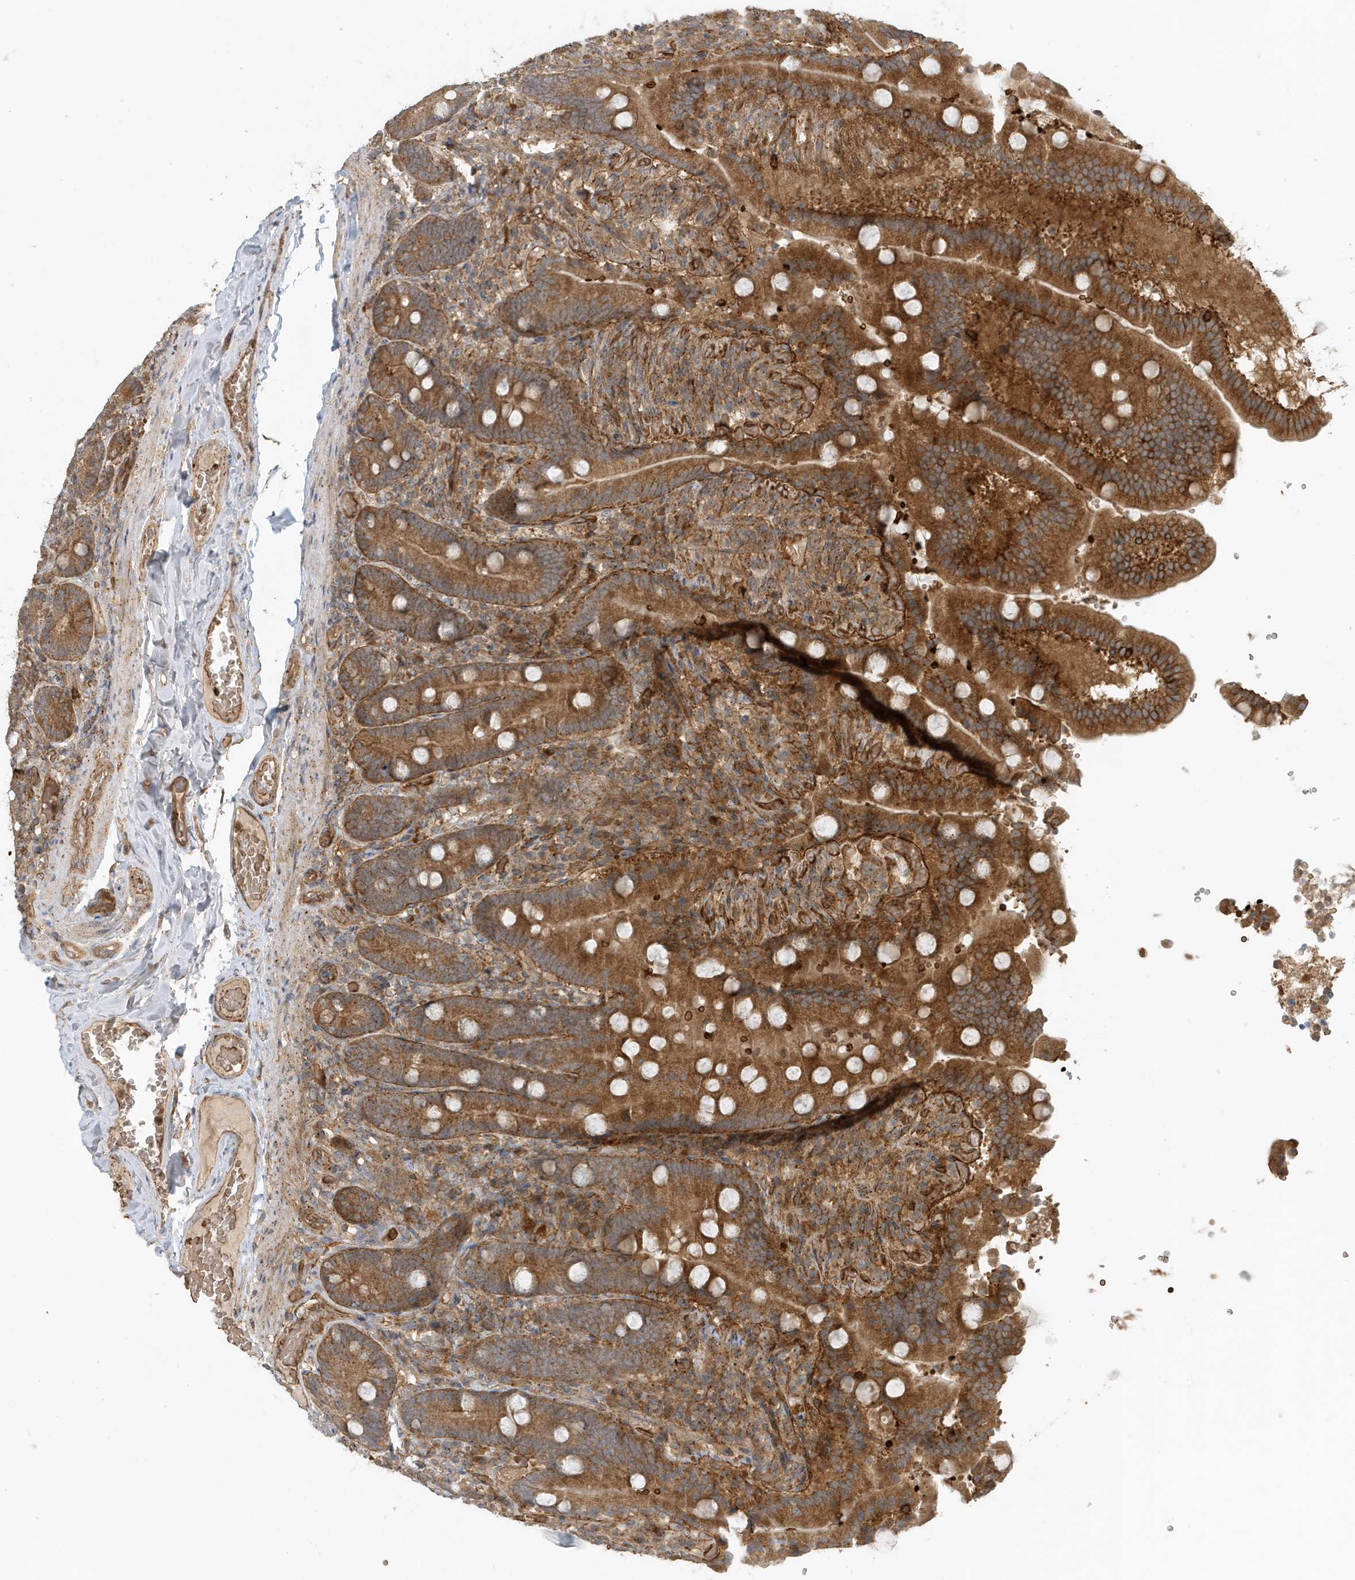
{"staining": {"intensity": "strong", "quantity": ">75%", "location": "cytoplasmic/membranous"}, "tissue": "duodenum", "cell_type": "Glandular cells", "image_type": "normal", "snomed": [{"axis": "morphology", "description": "Normal tissue, NOS"}, {"axis": "topography", "description": "Duodenum"}], "caption": "This is a micrograph of immunohistochemistry staining of normal duodenum, which shows strong expression in the cytoplasmic/membranous of glandular cells.", "gene": "FYCO1", "patient": {"sex": "female", "age": 62}}